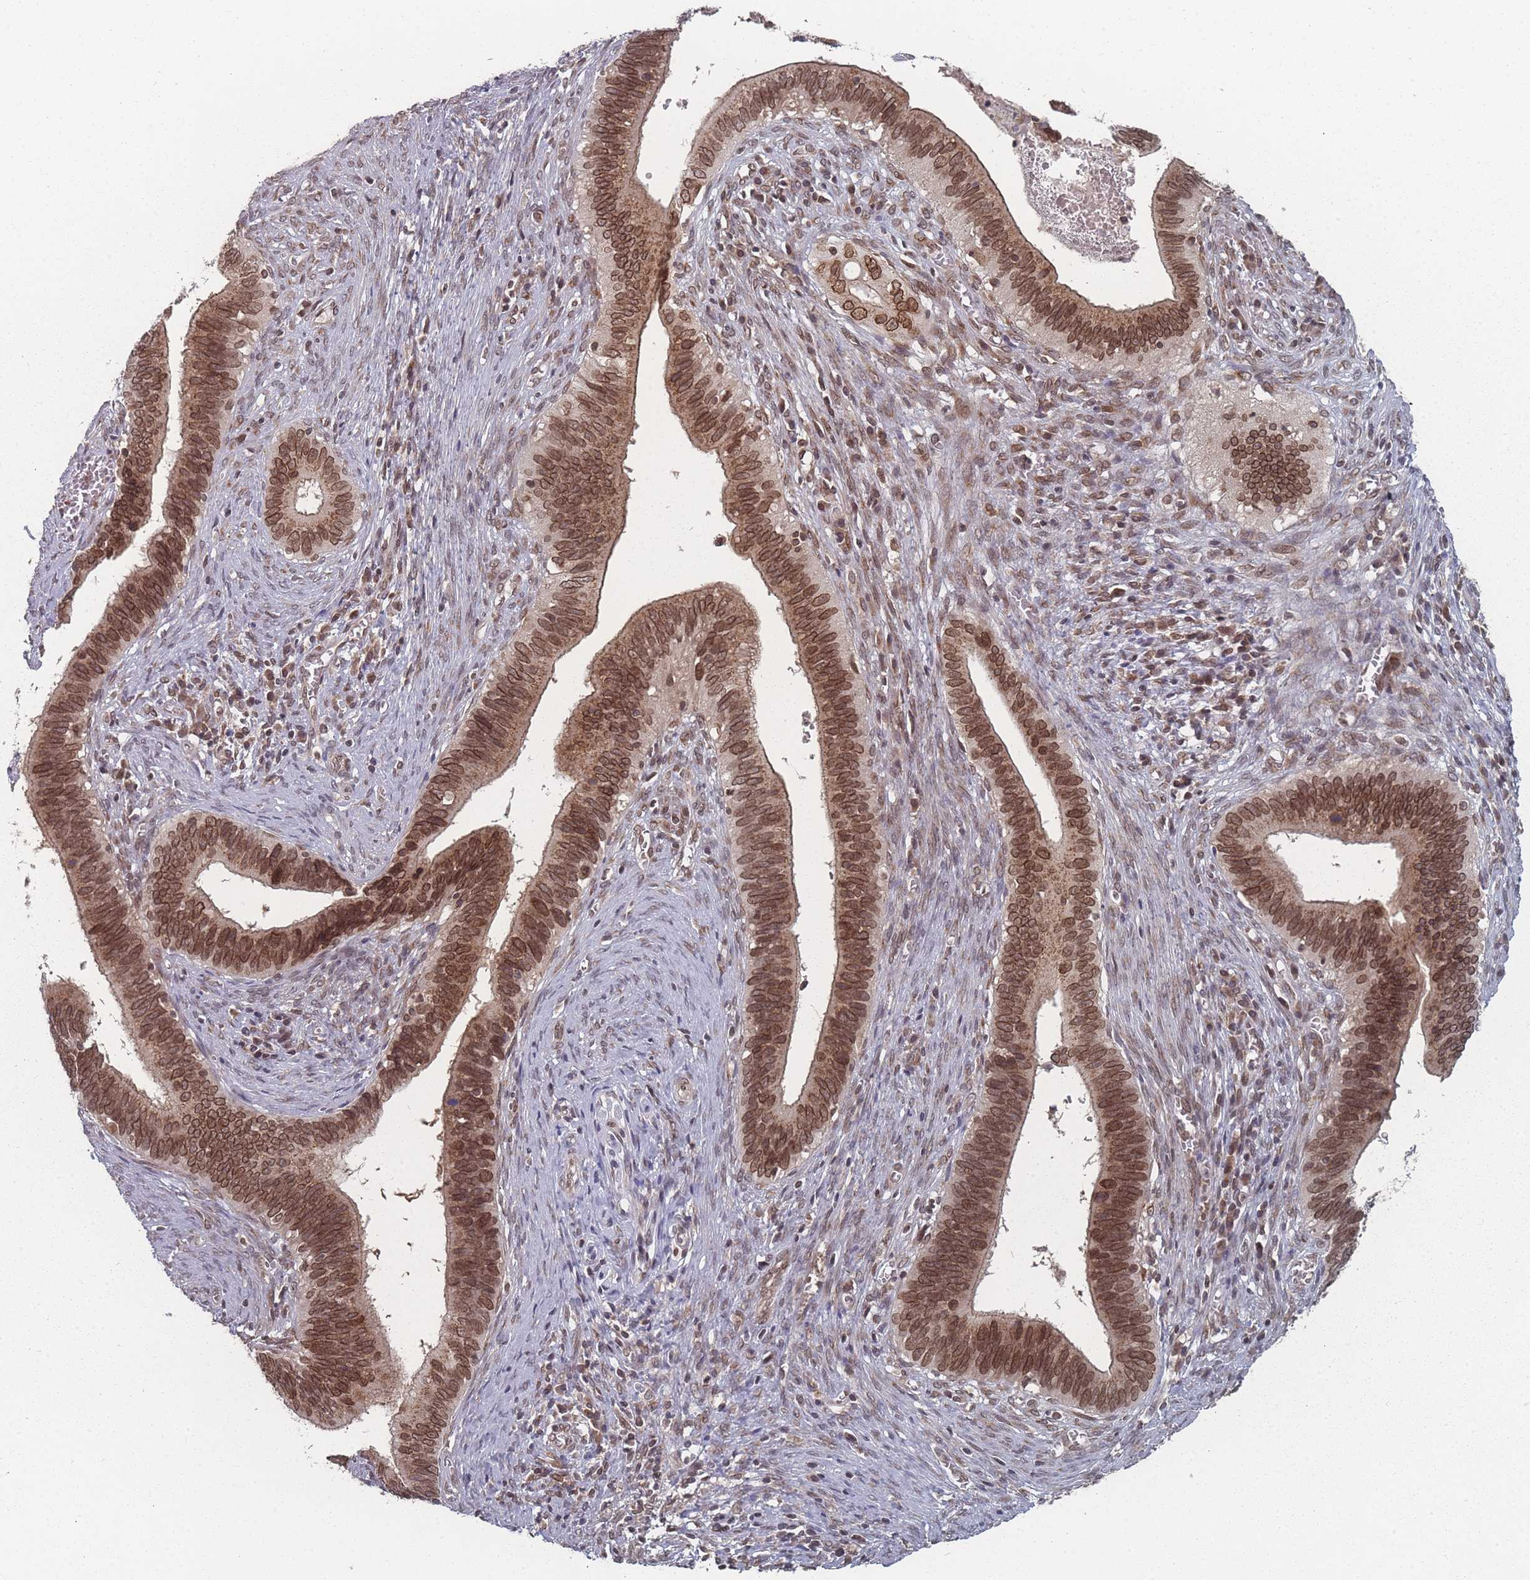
{"staining": {"intensity": "strong", "quantity": ">75%", "location": "cytoplasmic/membranous,nuclear"}, "tissue": "cervical cancer", "cell_type": "Tumor cells", "image_type": "cancer", "snomed": [{"axis": "morphology", "description": "Adenocarcinoma, NOS"}, {"axis": "topography", "description": "Cervix"}], "caption": "Adenocarcinoma (cervical) was stained to show a protein in brown. There is high levels of strong cytoplasmic/membranous and nuclear expression in approximately >75% of tumor cells.", "gene": "TBC1D25", "patient": {"sex": "female", "age": 42}}